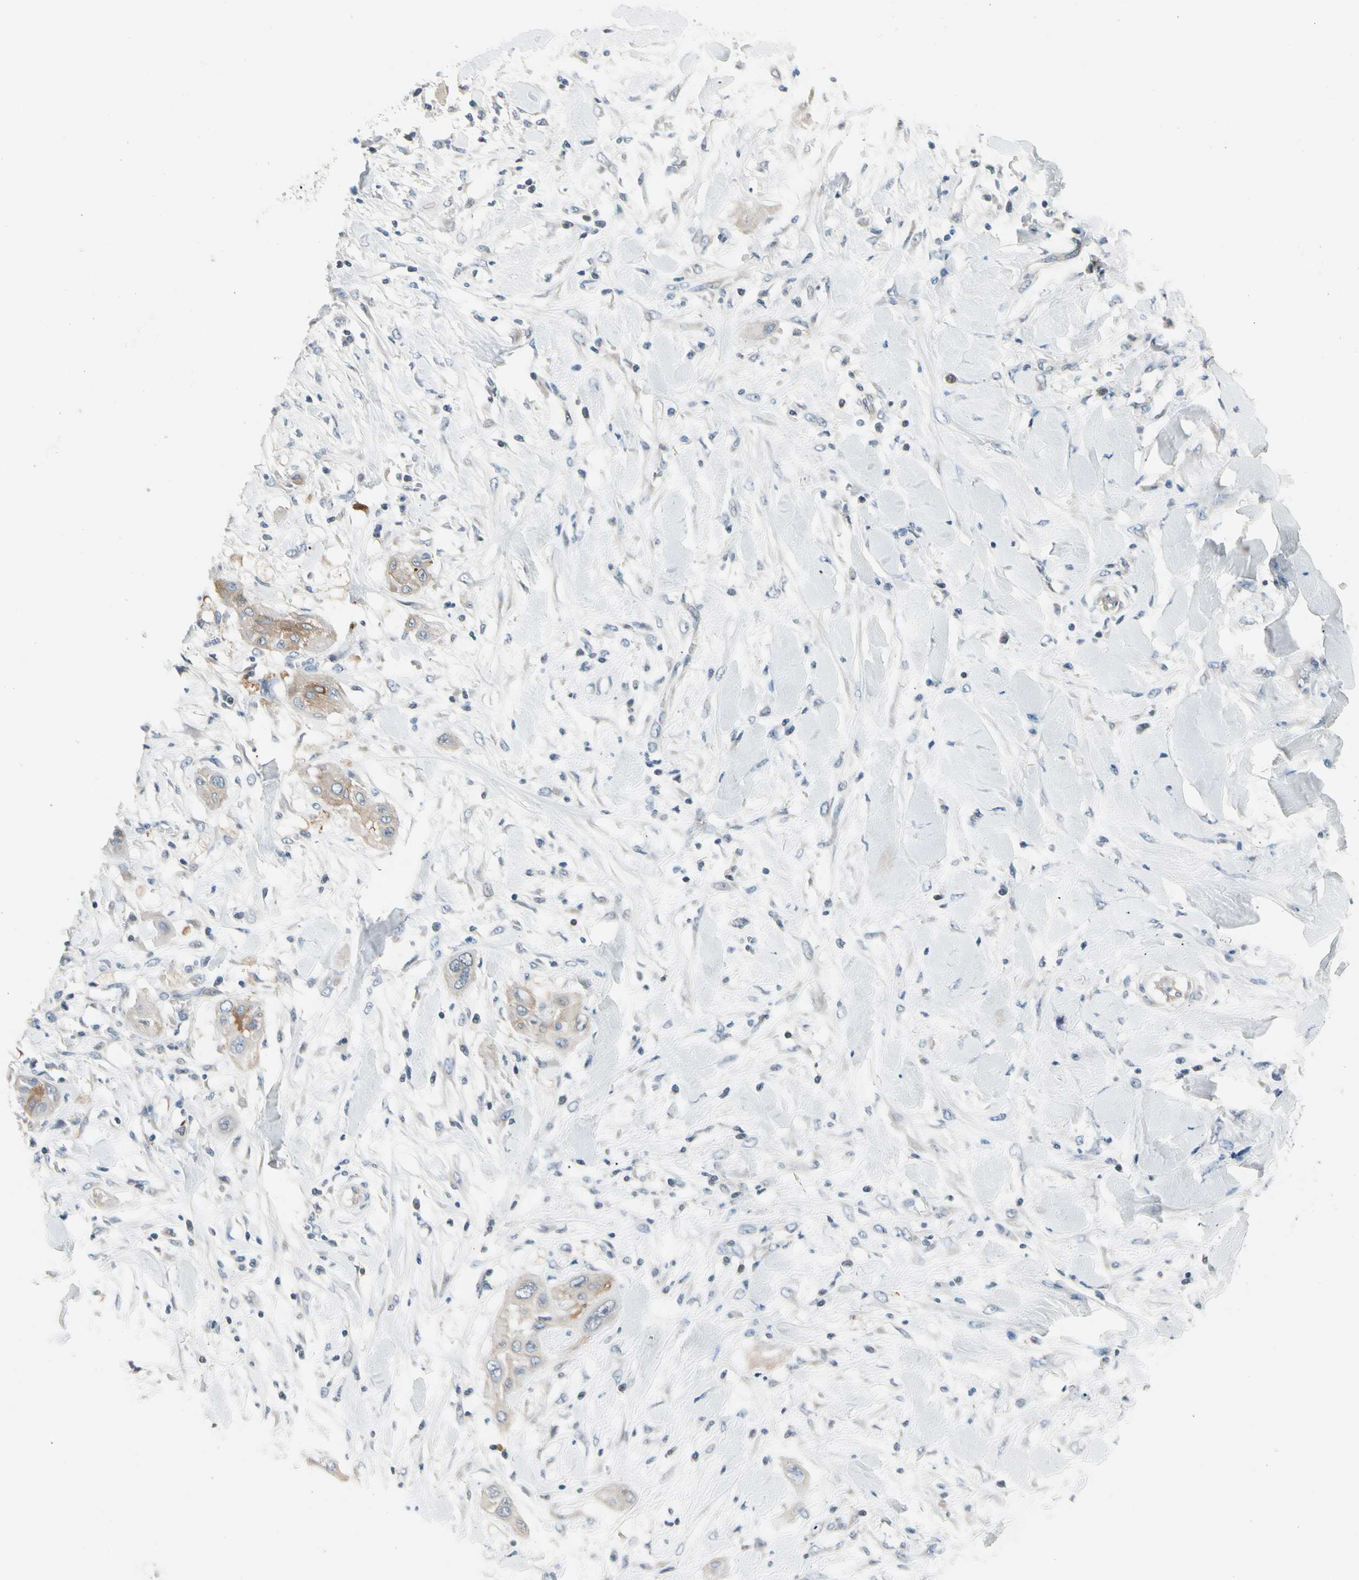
{"staining": {"intensity": "weak", "quantity": ">75%", "location": "cytoplasmic/membranous"}, "tissue": "lung cancer", "cell_type": "Tumor cells", "image_type": "cancer", "snomed": [{"axis": "morphology", "description": "Squamous cell carcinoma, NOS"}, {"axis": "topography", "description": "Lung"}], "caption": "Lung cancer (squamous cell carcinoma) stained with a protein marker displays weak staining in tumor cells.", "gene": "STK40", "patient": {"sex": "female", "age": 47}}